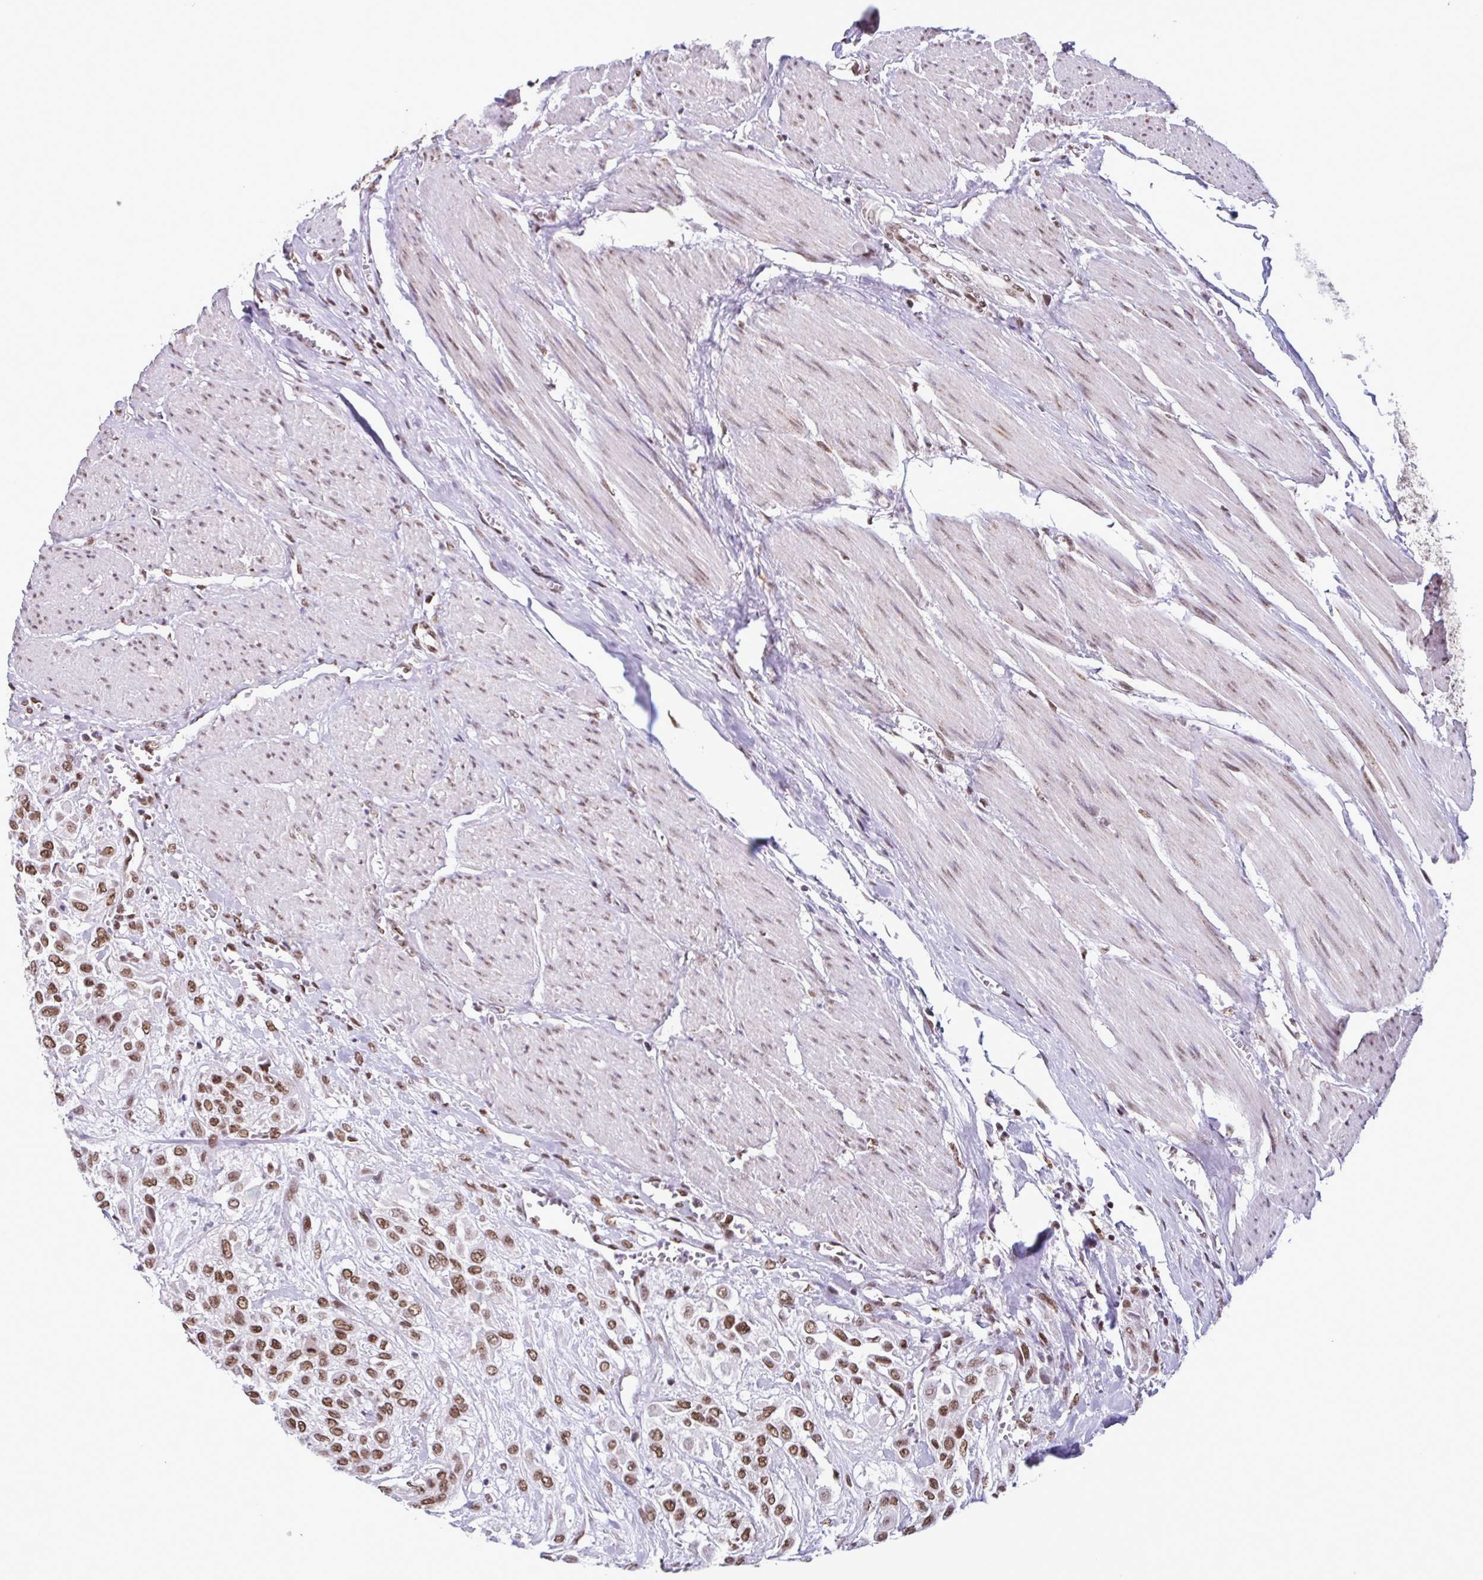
{"staining": {"intensity": "moderate", "quantity": ">75%", "location": "nuclear"}, "tissue": "urothelial cancer", "cell_type": "Tumor cells", "image_type": "cancer", "snomed": [{"axis": "morphology", "description": "Urothelial carcinoma, High grade"}, {"axis": "topography", "description": "Urinary bladder"}], "caption": "Protein staining of urothelial carcinoma (high-grade) tissue displays moderate nuclear expression in approximately >75% of tumor cells.", "gene": "TIMM21", "patient": {"sex": "male", "age": 57}}